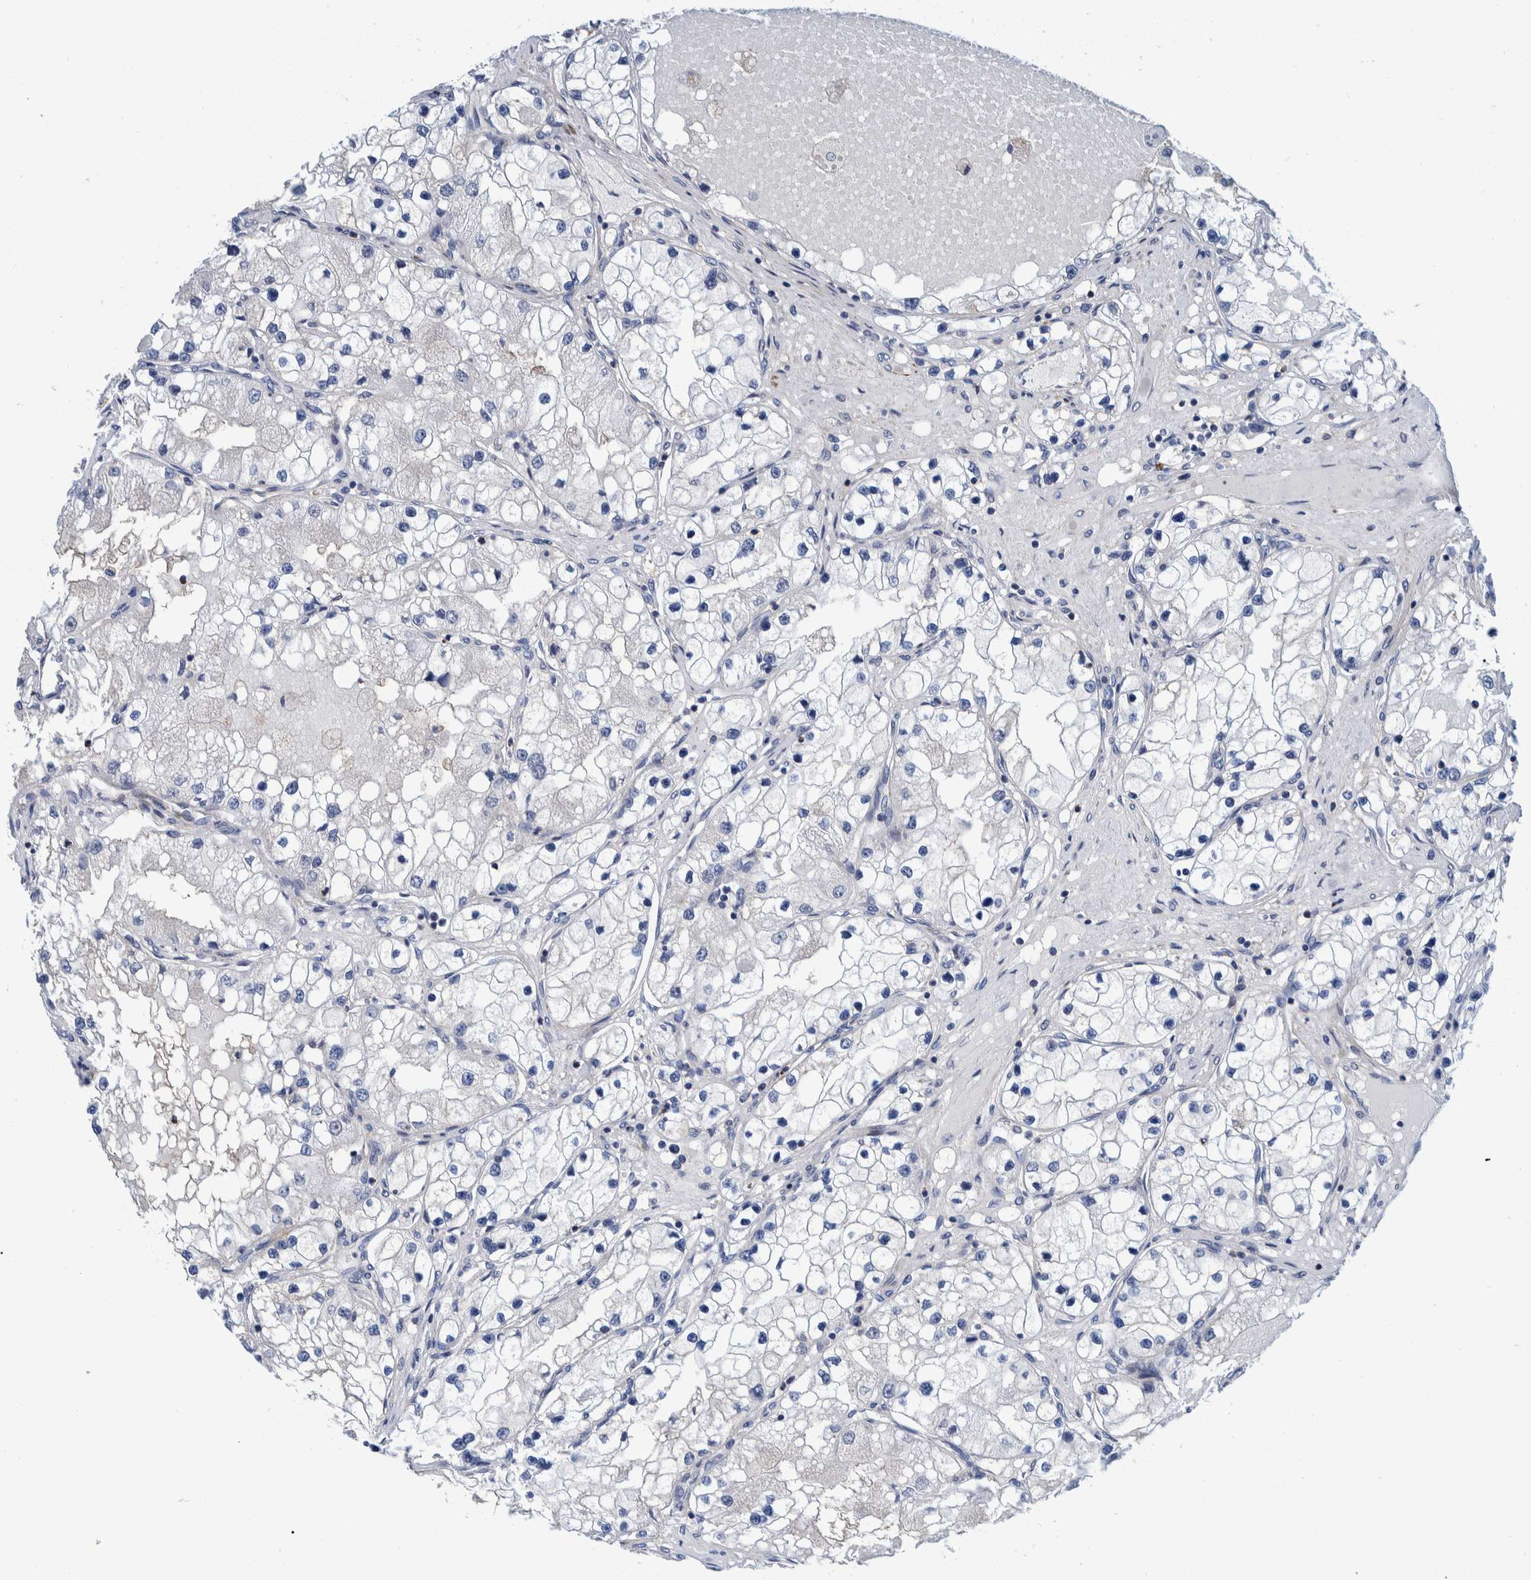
{"staining": {"intensity": "negative", "quantity": "none", "location": "none"}, "tissue": "renal cancer", "cell_type": "Tumor cells", "image_type": "cancer", "snomed": [{"axis": "morphology", "description": "Adenocarcinoma, NOS"}, {"axis": "topography", "description": "Kidney"}], "caption": "Immunohistochemistry (IHC) micrograph of neoplastic tissue: human renal adenocarcinoma stained with DAB (3,3'-diaminobenzidine) exhibits no significant protein staining in tumor cells.", "gene": "MKS1", "patient": {"sex": "male", "age": 68}}